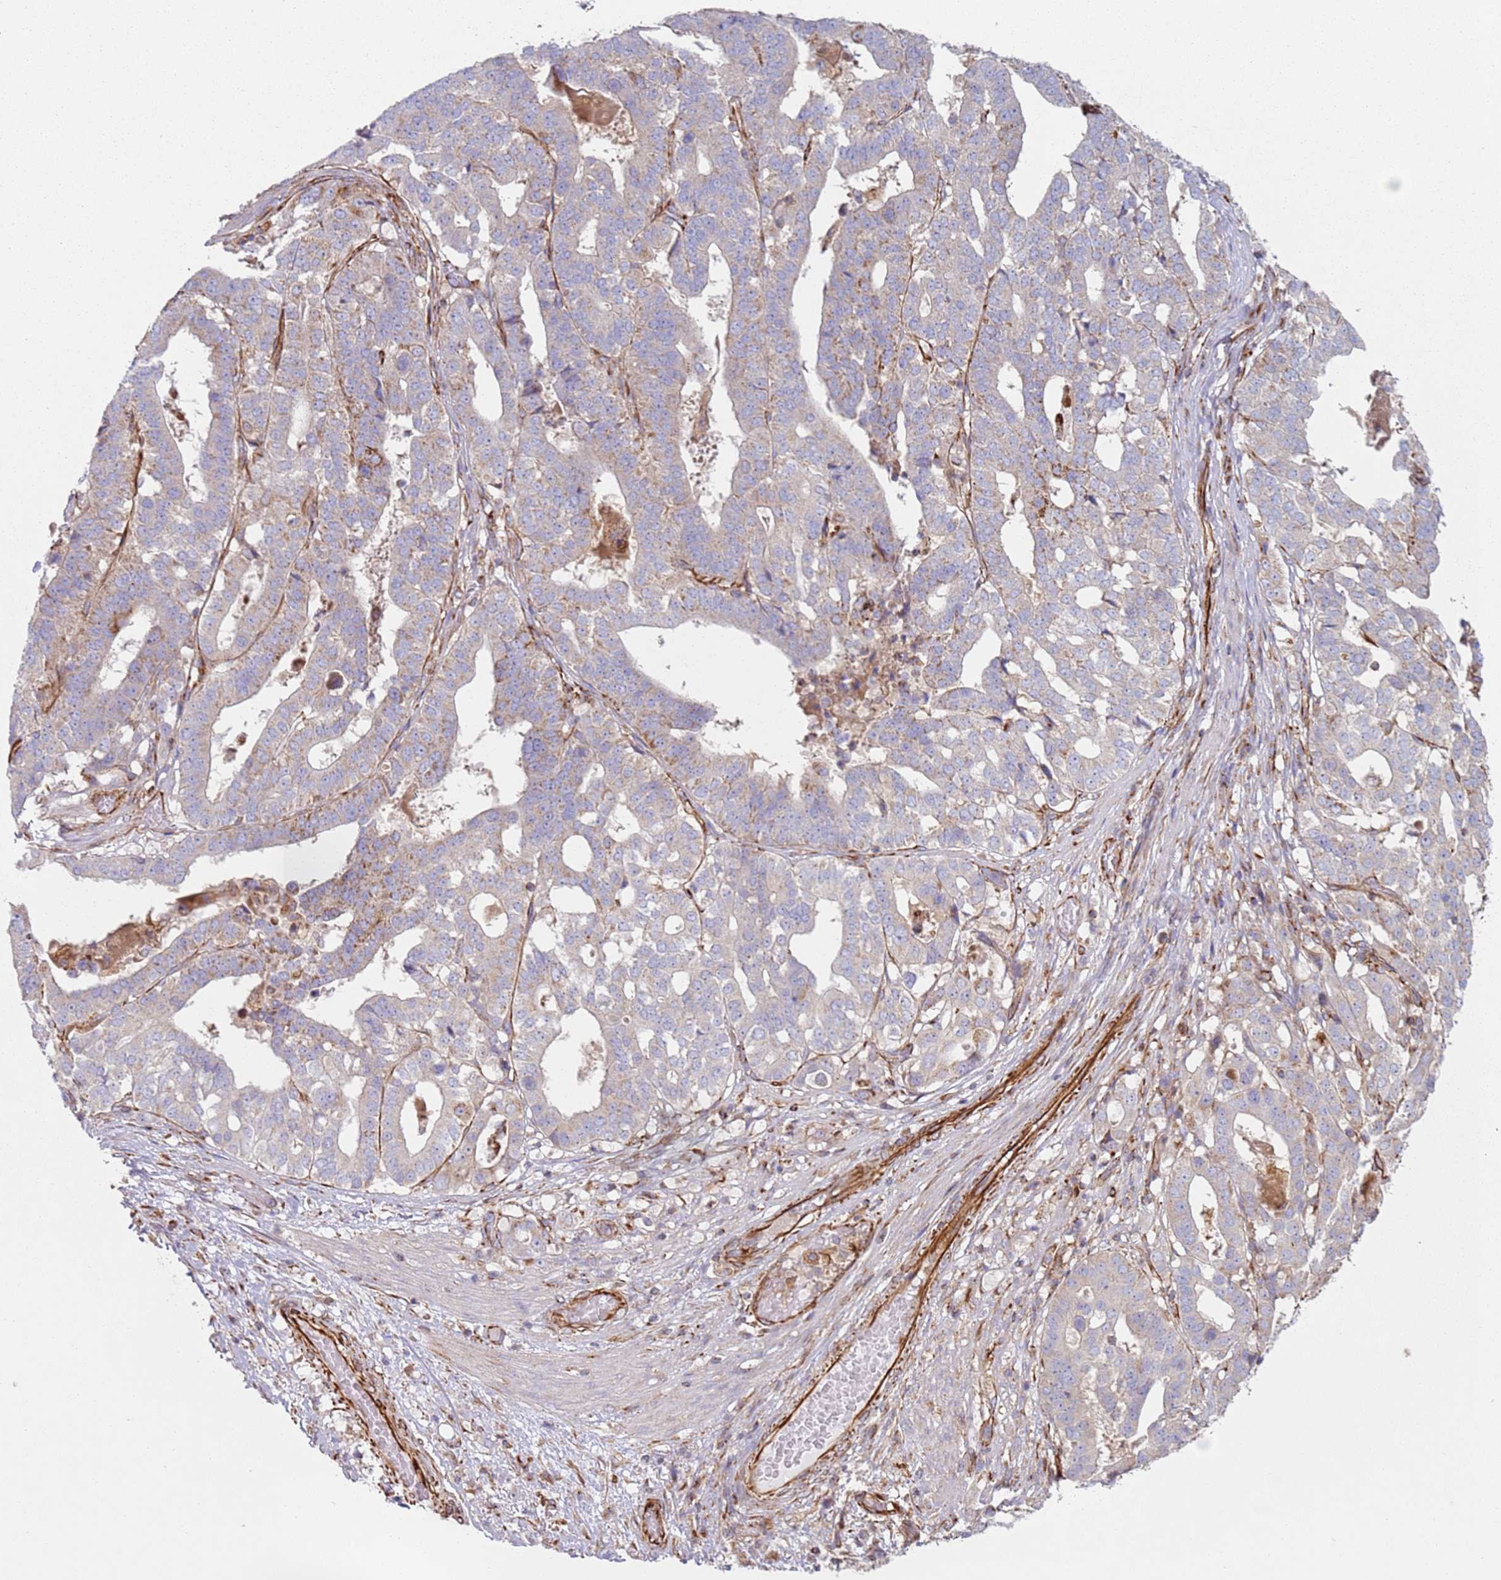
{"staining": {"intensity": "weak", "quantity": "<25%", "location": "cytoplasmic/membranous"}, "tissue": "stomach cancer", "cell_type": "Tumor cells", "image_type": "cancer", "snomed": [{"axis": "morphology", "description": "Adenocarcinoma, NOS"}, {"axis": "topography", "description": "Stomach"}], "caption": "A micrograph of human stomach cancer is negative for staining in tumor cells.", "gene": "SNAPIN", "patient": {"sex": "male", "age": 48}}